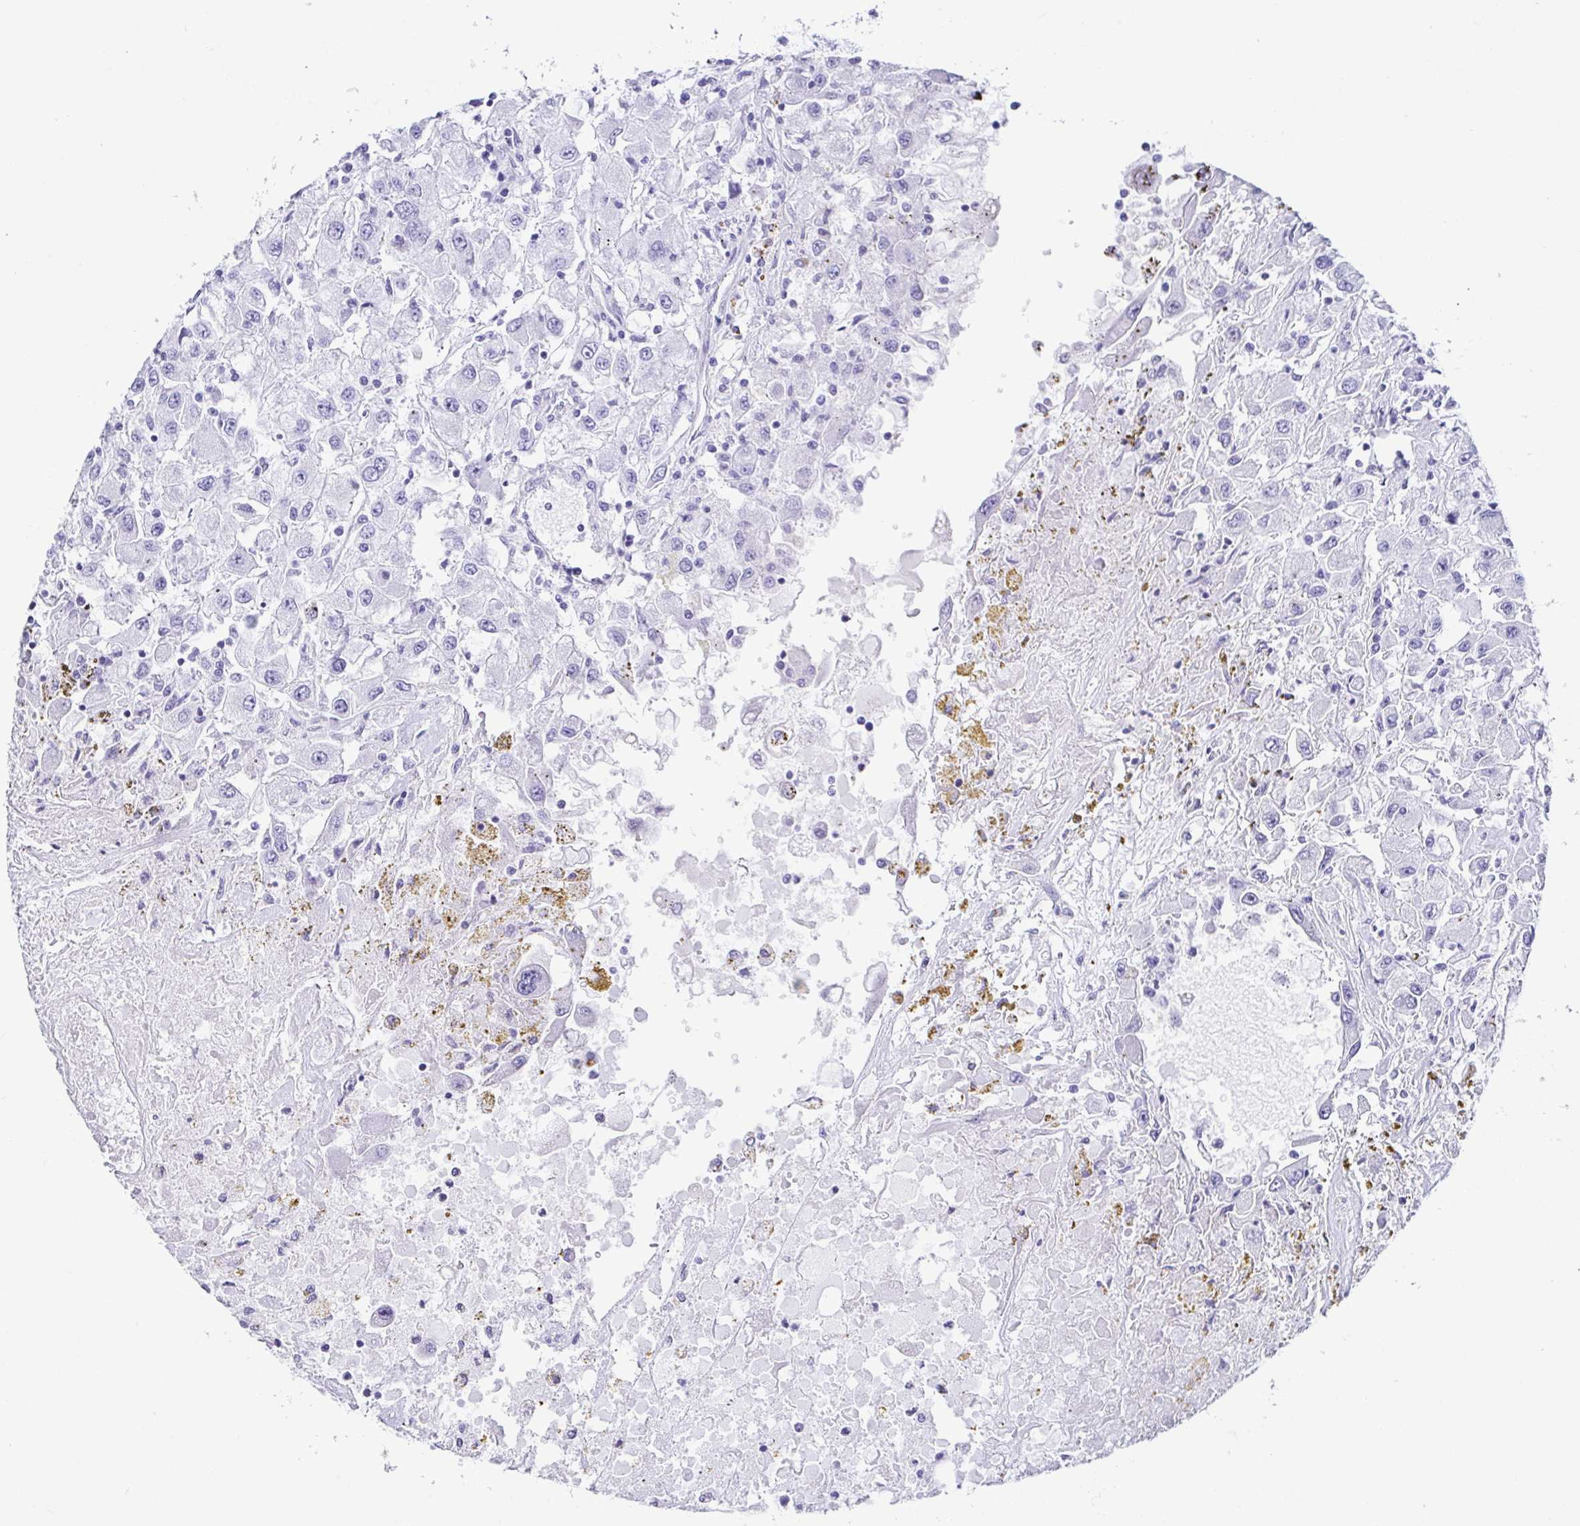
{"staining": {"intensity": "negative", "quantity": "none", "location": "none"}, "tissue": "renal cancer", "cell_type": "Tumor cells", "image_type": "cancer", "snomed": [{"axis": "morphology", "description": "Adenocarcinoma, NOS"}, {"axis": "topography", "description": "Kidney"}], "caption": "A micrograph of human adenocarcinoma (renal) is negative for staining in tumor cells.", "gene": "CD164L2", "patient": {"sex": "female", "age": 67}}